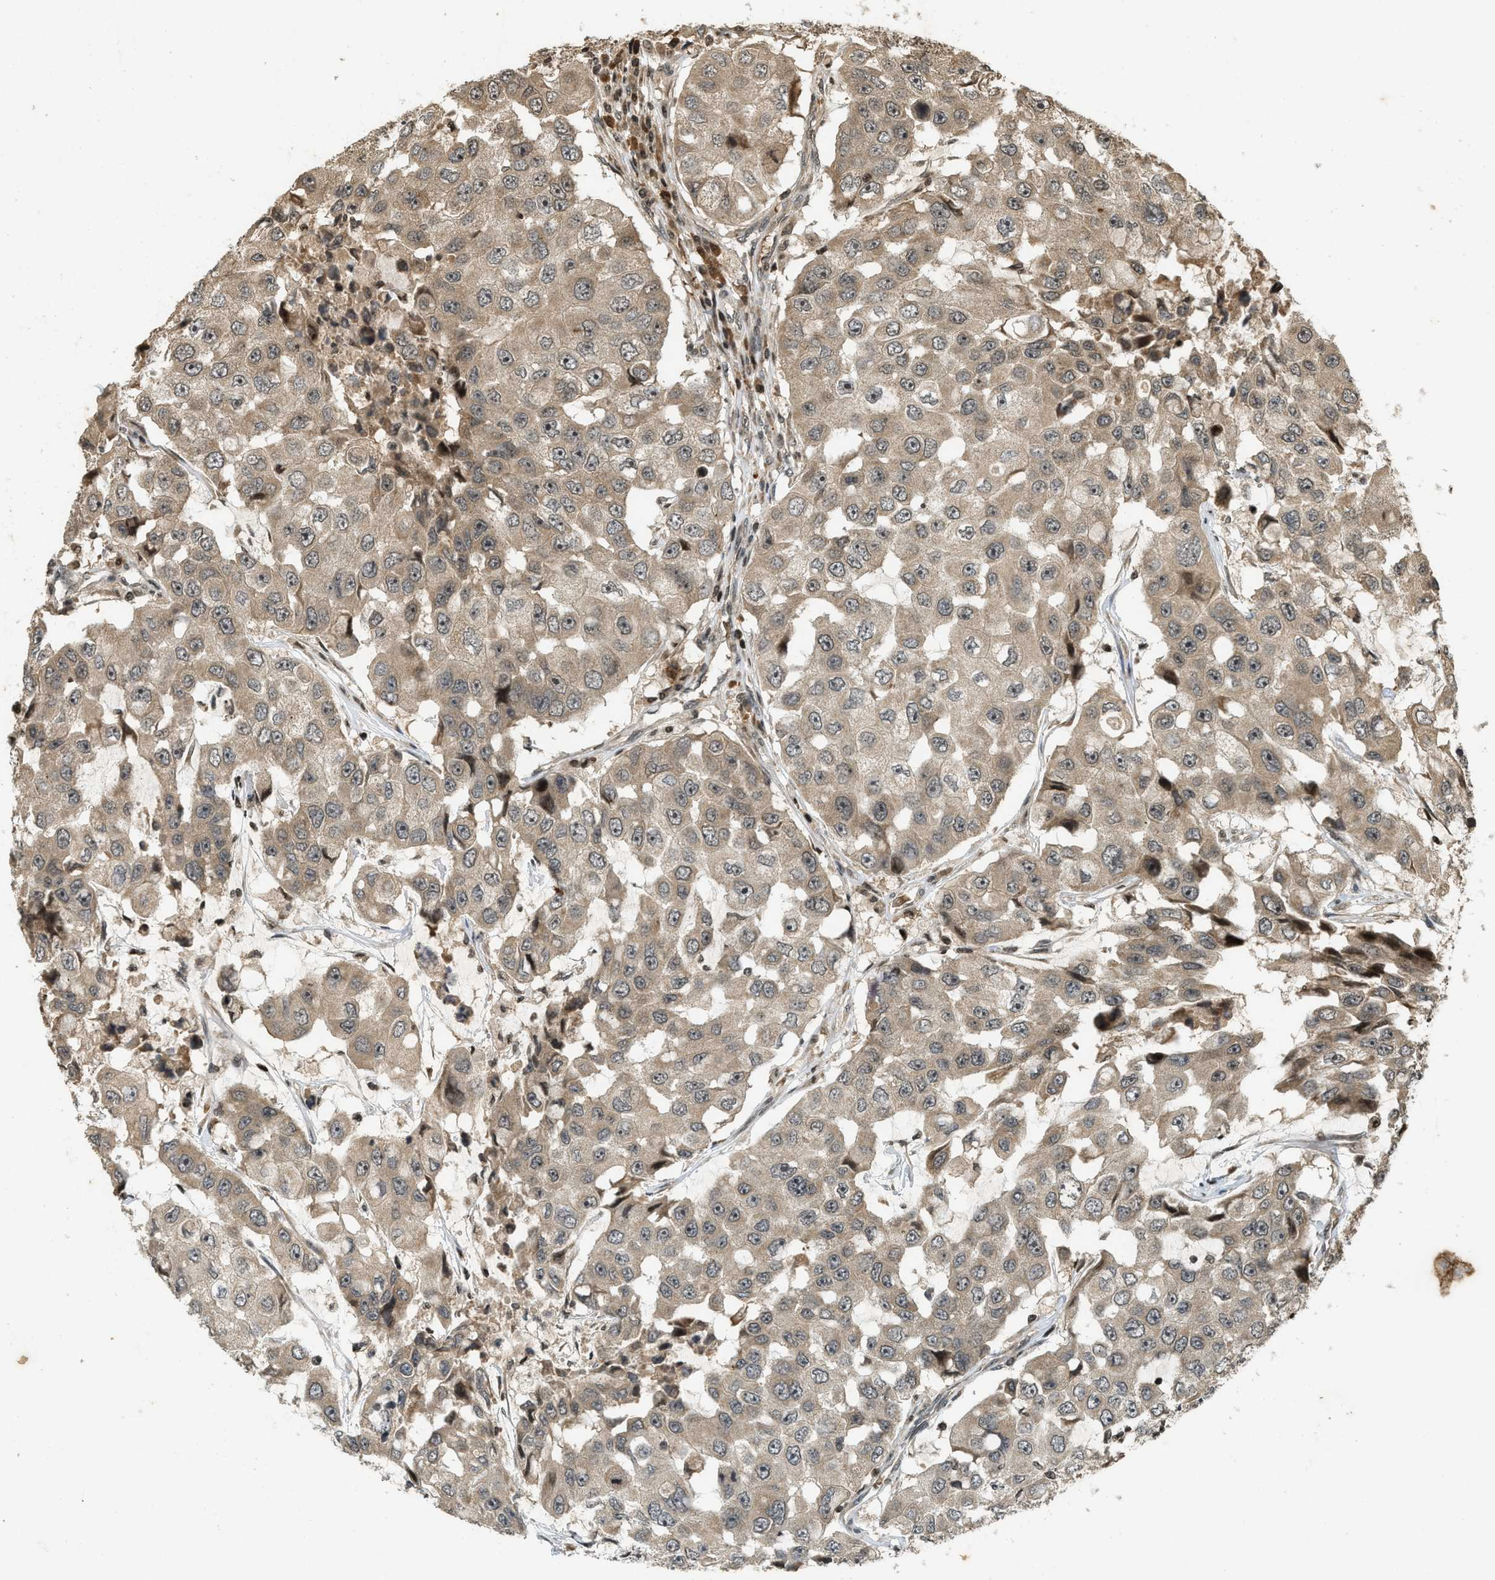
{"staining": {"intensity": "moderate", "quantity": ">75%", "location": "cytoplasmic/membranous,nuclear"}, "tissue": "breast cancer", "cell_type": "Tumor cells", "image_type": "cancer", "snomed": [{"axis": "morphology", "description": "Duct carcinoma"}, {"axis": "topography", "description": "Breast"}], "caption": "Immunohistochemistry histopathology image of human breast cancer (infiltrating ductal carcinoma) stained for a protein (brown), which demonstrates medium levels of moderate cytoplasmic/membranous and nuclear expression in approximately >75% of tumor cells.", "gene": "SIAH1", "patient": {"sex": "female", "age": 27}}